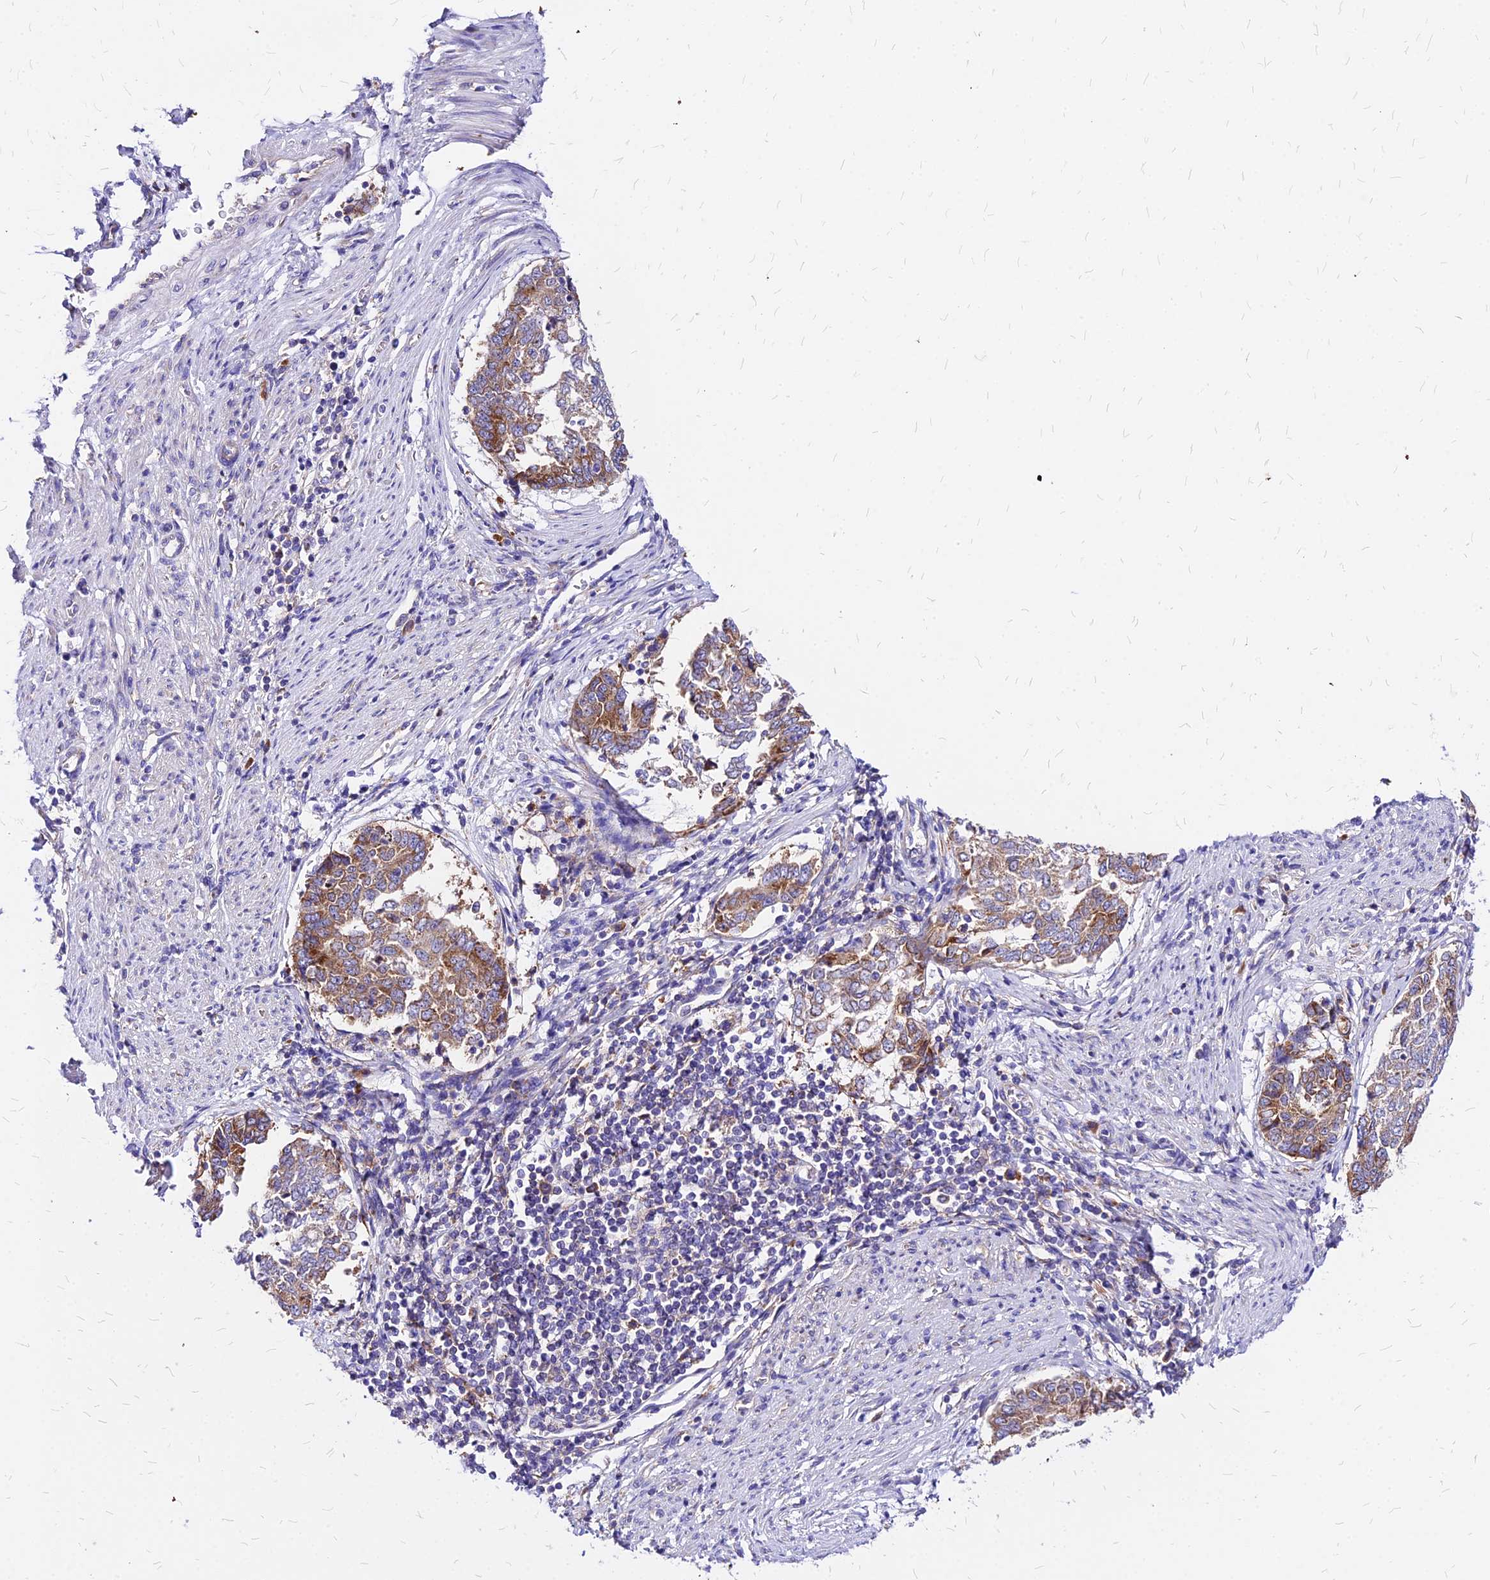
{"staining": {"intensity": "moderate", "quantity": "25%-75%", "location": "cytoplasmic/membranous"}, "tissue": "endometrial cancer", "cell_type": "Tumor cells", "image_type": "cancer", "snomed": [{"axis": "morphology", "description": "Adenocarcinoma, NOS"}, {"axis": "topography", "description": "Endometrium"}], "caption": "Endometrial cancer (adenocarcinoma) stained with IHC shows moderate cytoplasmic/membranous expression in approximately 25%-75% of tumor cells.", "gene": "RPL19", "patient": {"sex": "female", "age": 80}}